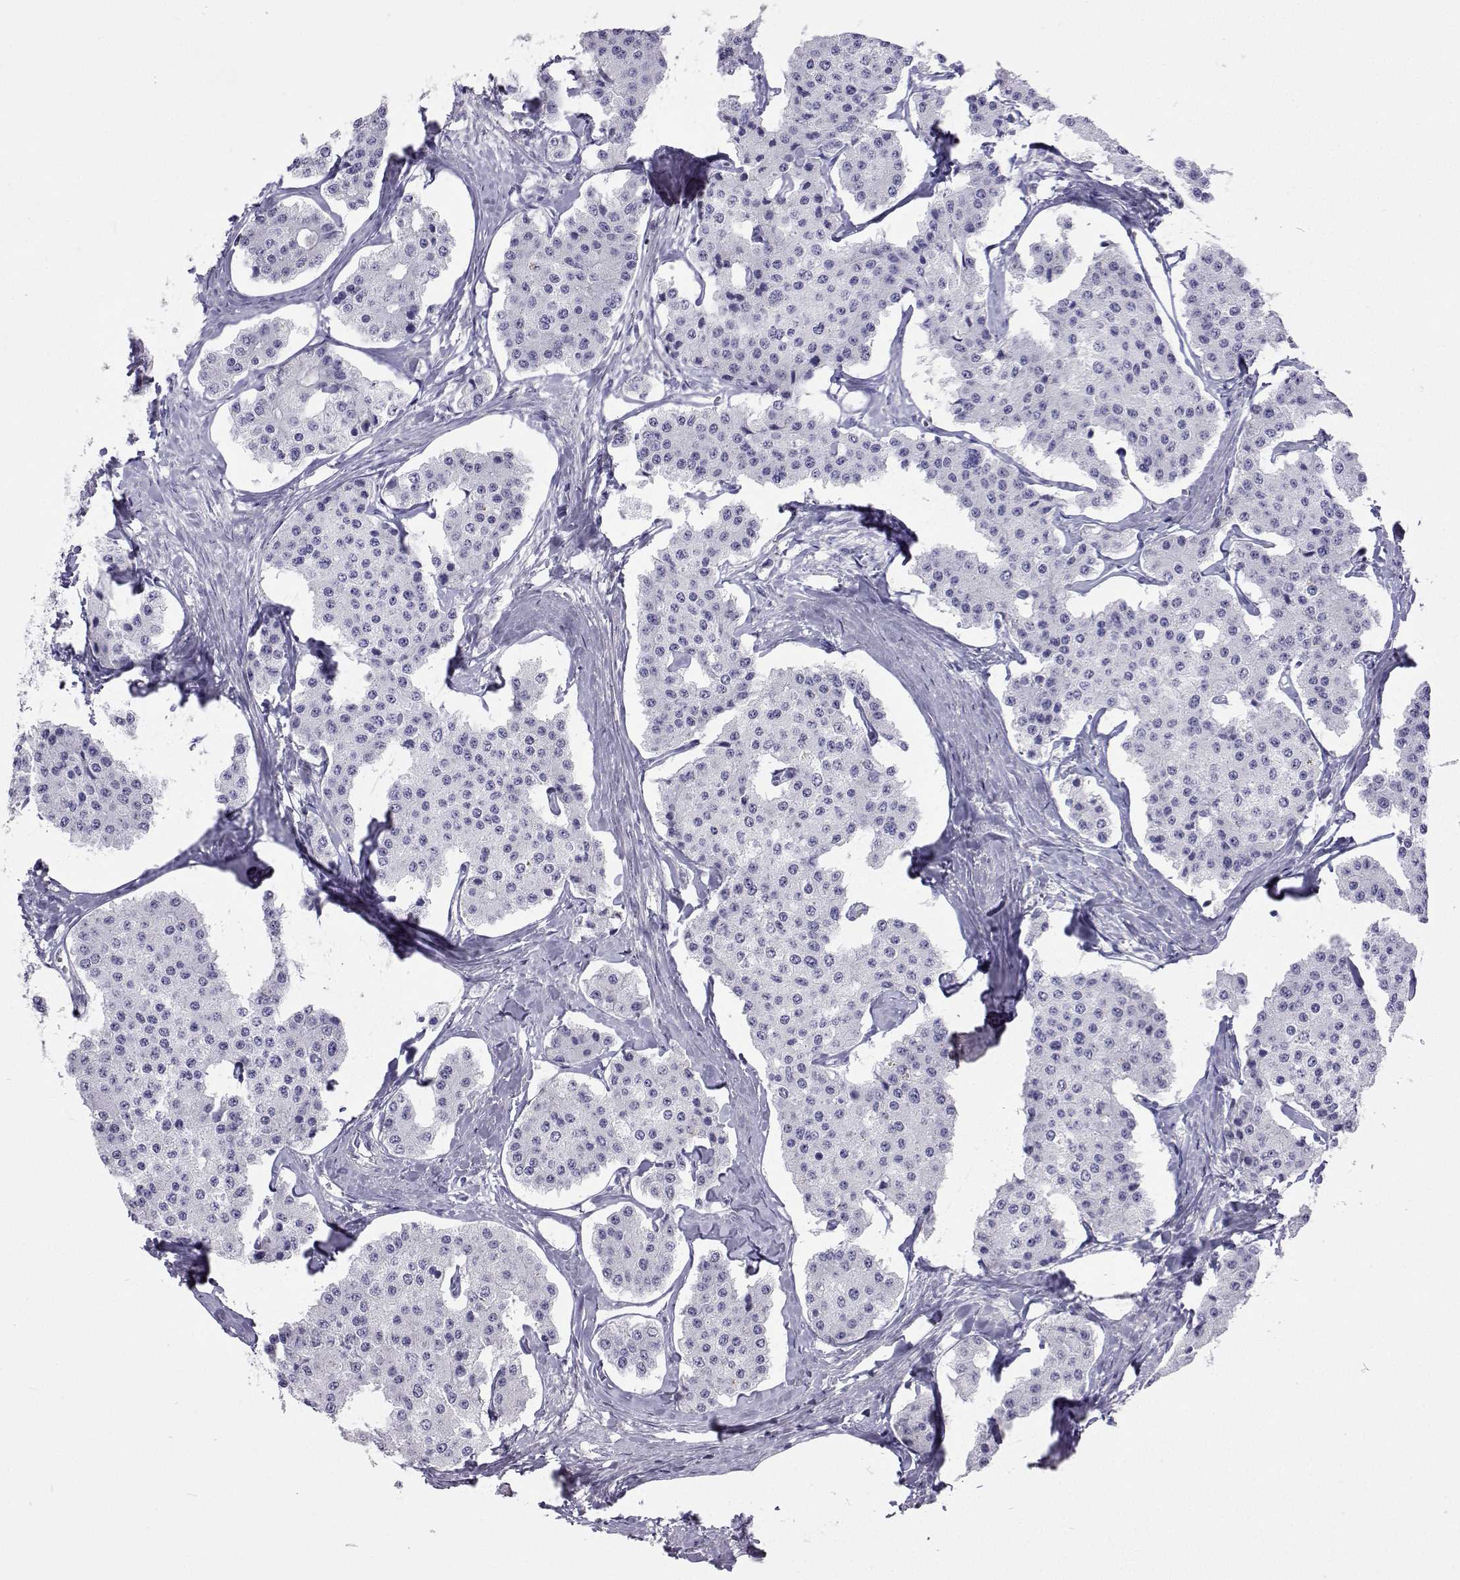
{"staining": {"intensity": "negative", "quantity": "none", "location": "none"}, "tissue": "carcinoid", "cell_type": "Tumor cells", "image_type": "cancer", "snomed": [{"axis": "morphology", "description": "Carcinoid, malignant, NOS"}, {"axis": "topography", "description": "Small intestine"}], "caption": "DAB immunohistochemical staining of human carcinoid displays no significant staining in tumor cells.", "gene": "GALM", "patient": {"sex": "female", "age": 65}}